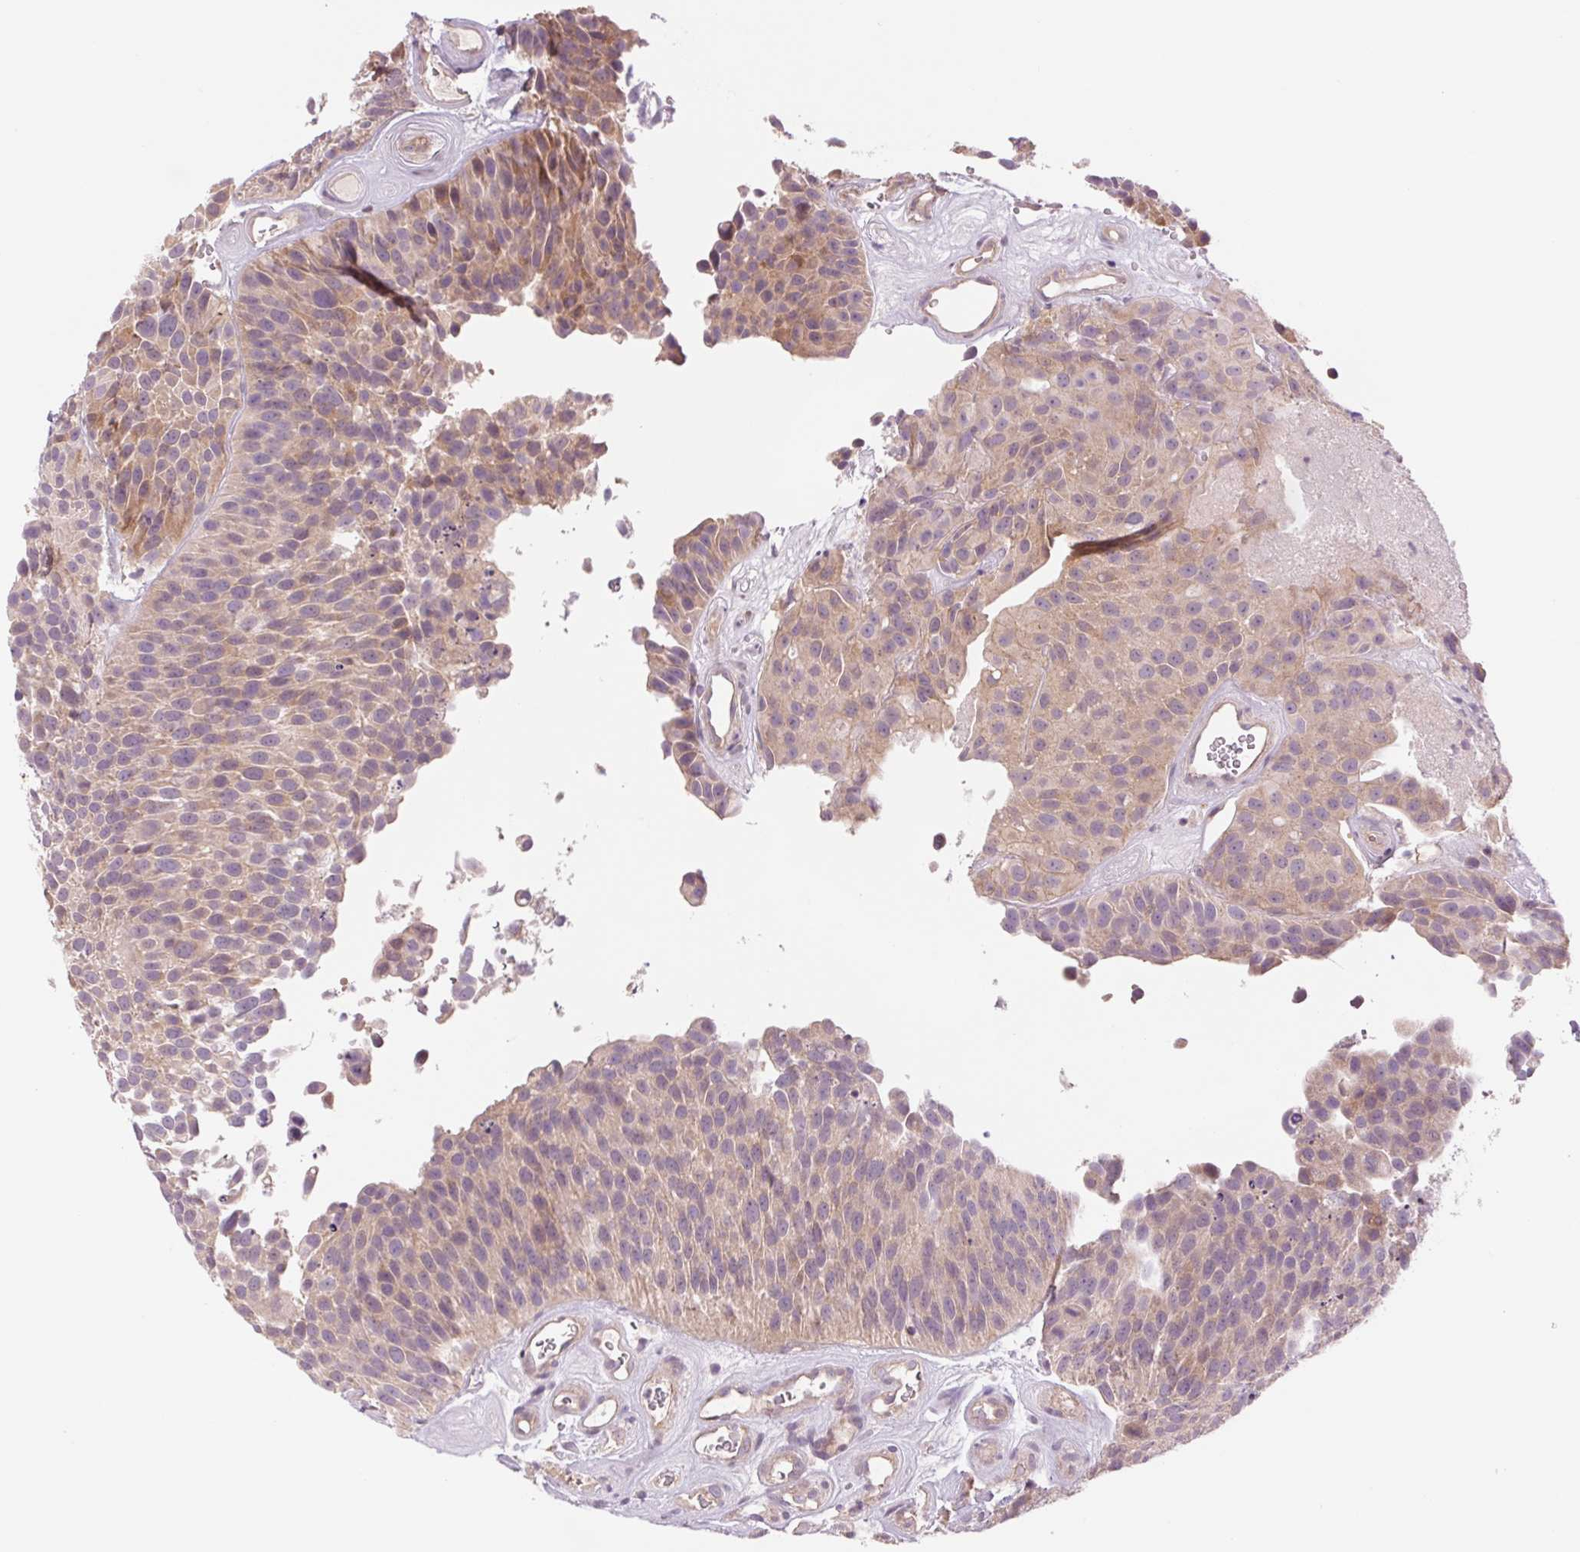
{"staining": {"intensity": "weak", "quantity": "<25%", "location": "cytoplasmic/membranous"}, "tissue": "urothelial cancer", "cell_type": "Tumor cells", "image_type": "cancer", "snomed": [{"axis": "morphology", "description": "Urothelial carcinoma, Low grade"}, {"axis": "topography", "description": "Urinary bladder"}], "caption": "Tumor cells show no significant staining in urothelial cancer.", "gene": "SH3RF2", "patient": {"sex": "male", "age": 76}}